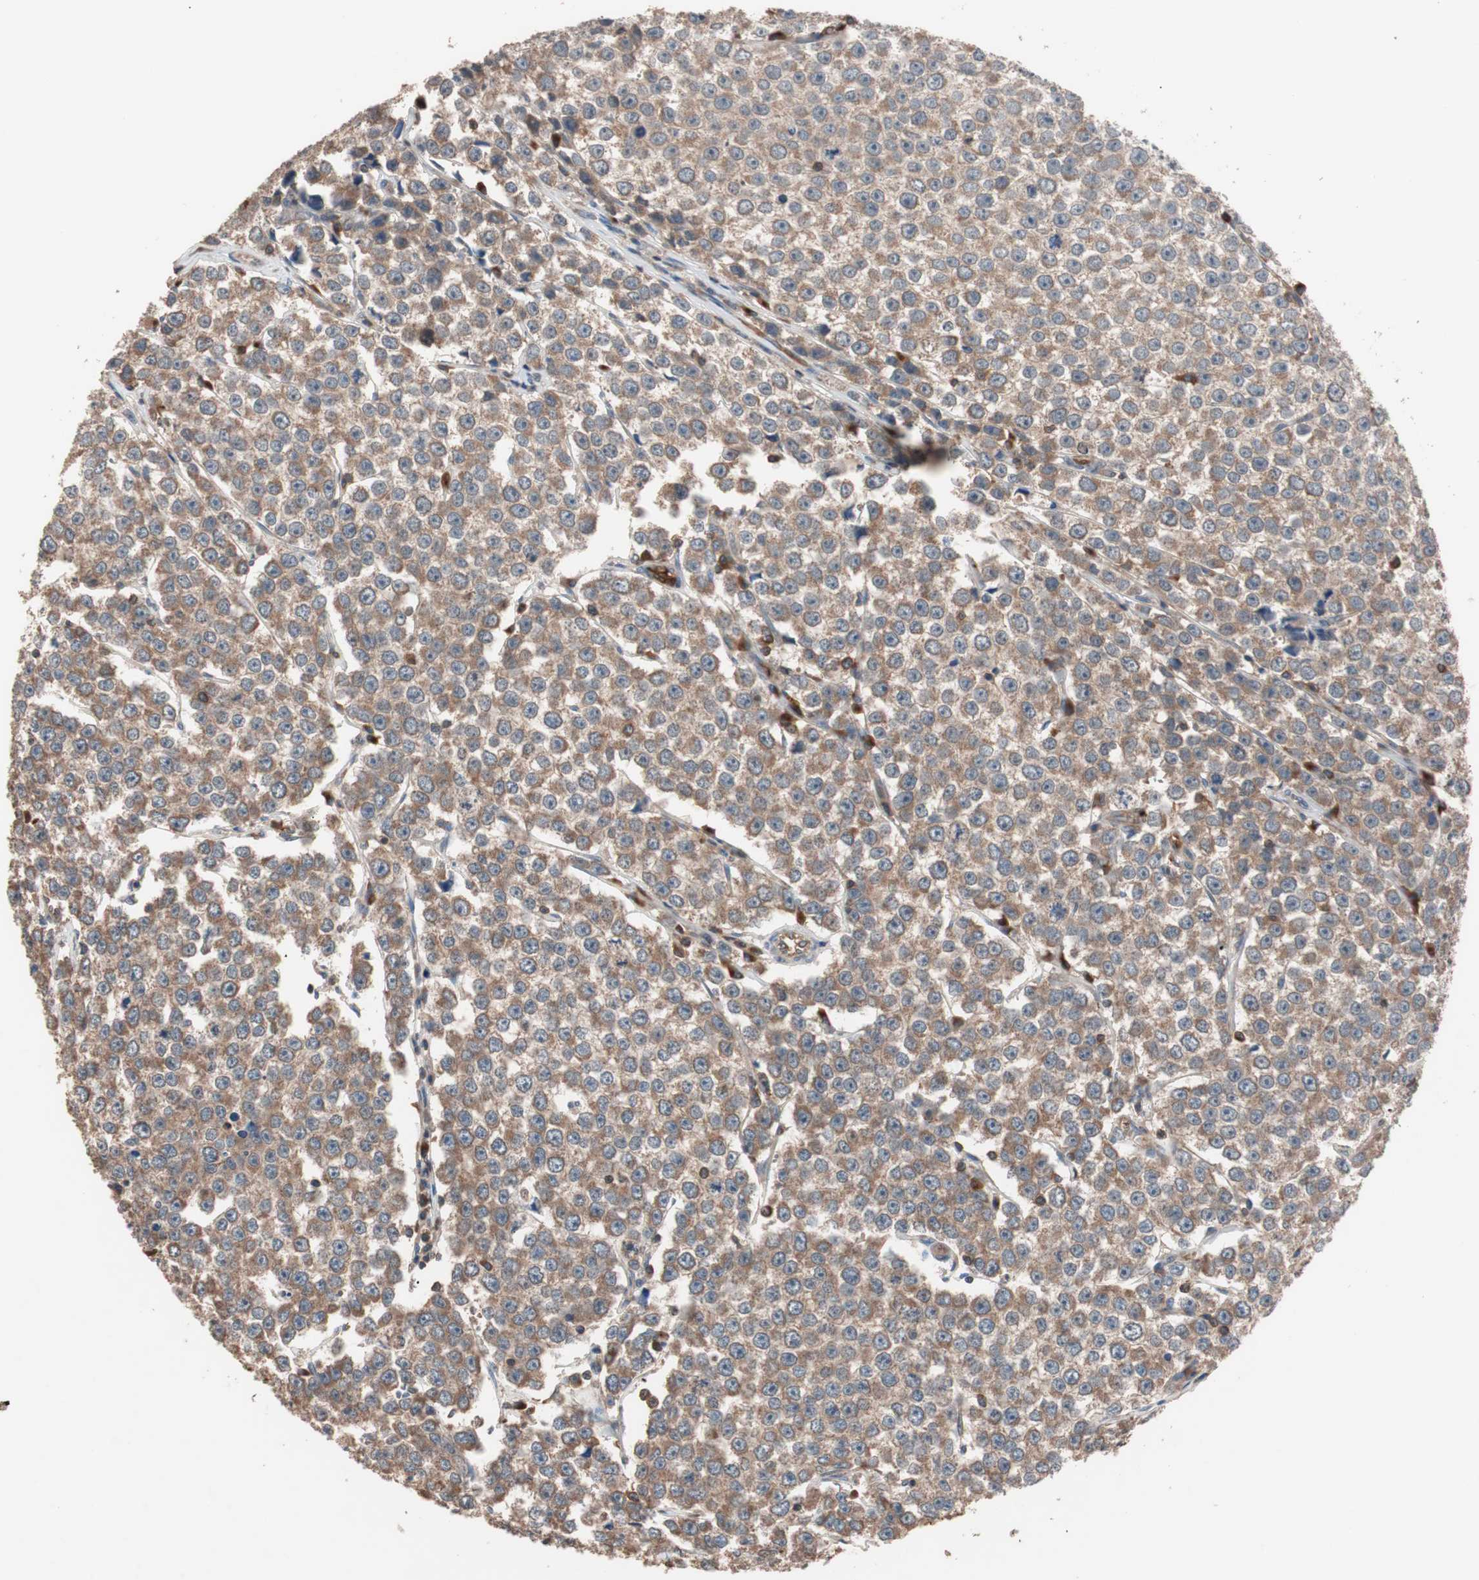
{"staining": {"intensity": "moderate", "quantity": ">75%", "location": "cytoplasmic/membranous"}, "tissue": "testis cancer", "cell_type": "Tumor cells", "image_type": "cancer", "snomed": [{"axis": "morphology", "description": "Seminoma, NOS"}, {"axis": "morphology", "description": "Carcinoma, Embryonal, NOS"}, {"axis": "topography", "description": "Testis"}], "caption": "This is a photomicrograph of immunohistochemistry (IHC) staining of seminoma (testis), which shows moderate staining in the cytoplasmic/membranous of tumor cells.", "gene": "GLYCTK", "patient": {"sex": "male", "age": 52}}